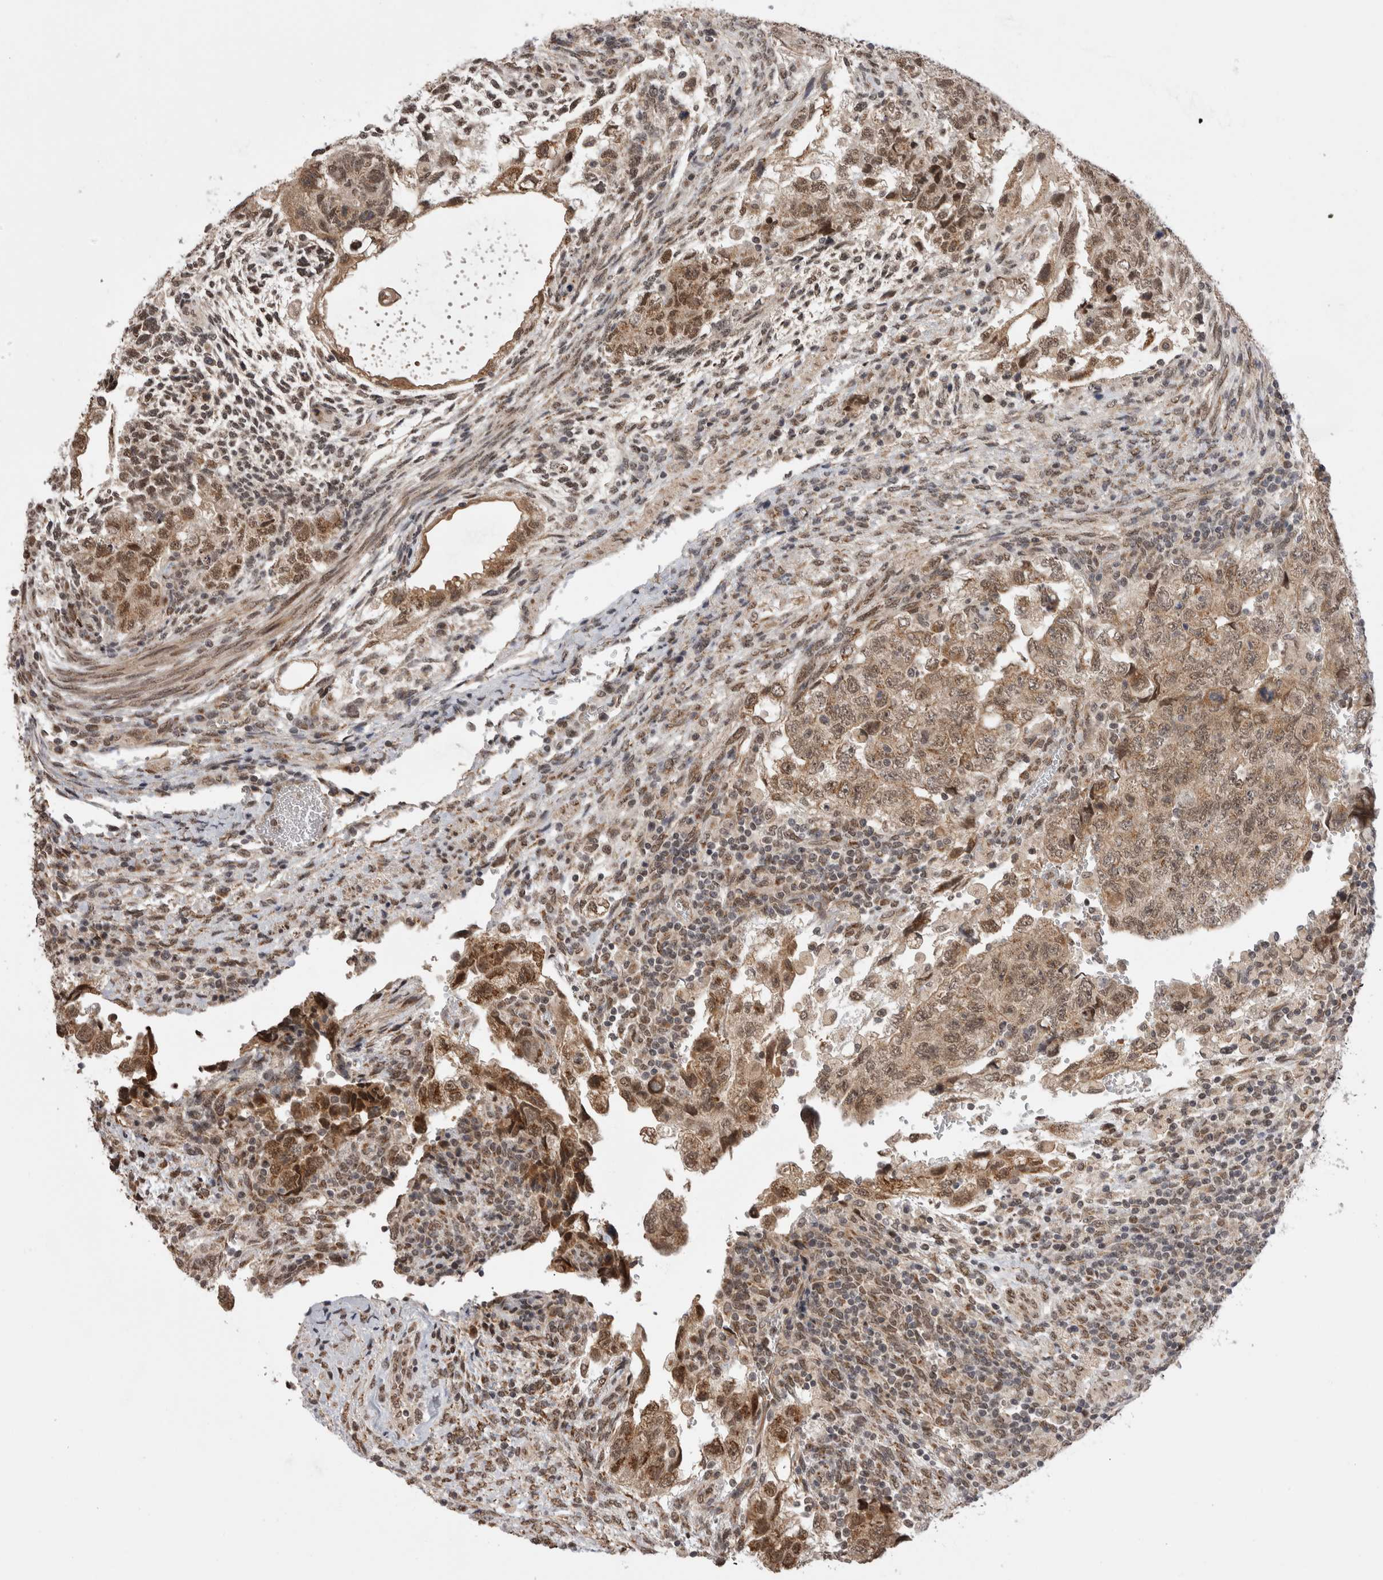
{"staining": {"intensity": "moderate", "quantity": ">75%", "location": "nuclear"}, "tissue": "testis cancer", "cell_type": "Tumor cells", "image_type": "cancer", "snomed": [{"axis": "morphology", "description": "Normal tissue, NOS"}, {"axis": "morphology", "description": "Carcinoma, Embryonal, NOS"}, {"axis": "topography", "description": "Testis"}], "caption": "Human embryonal carcinoma (testis) stained with a protein marker displays moderate staining in tumor cells.", "gene": "TMEM65", "patient": {"sex": "male", "age": 36}}